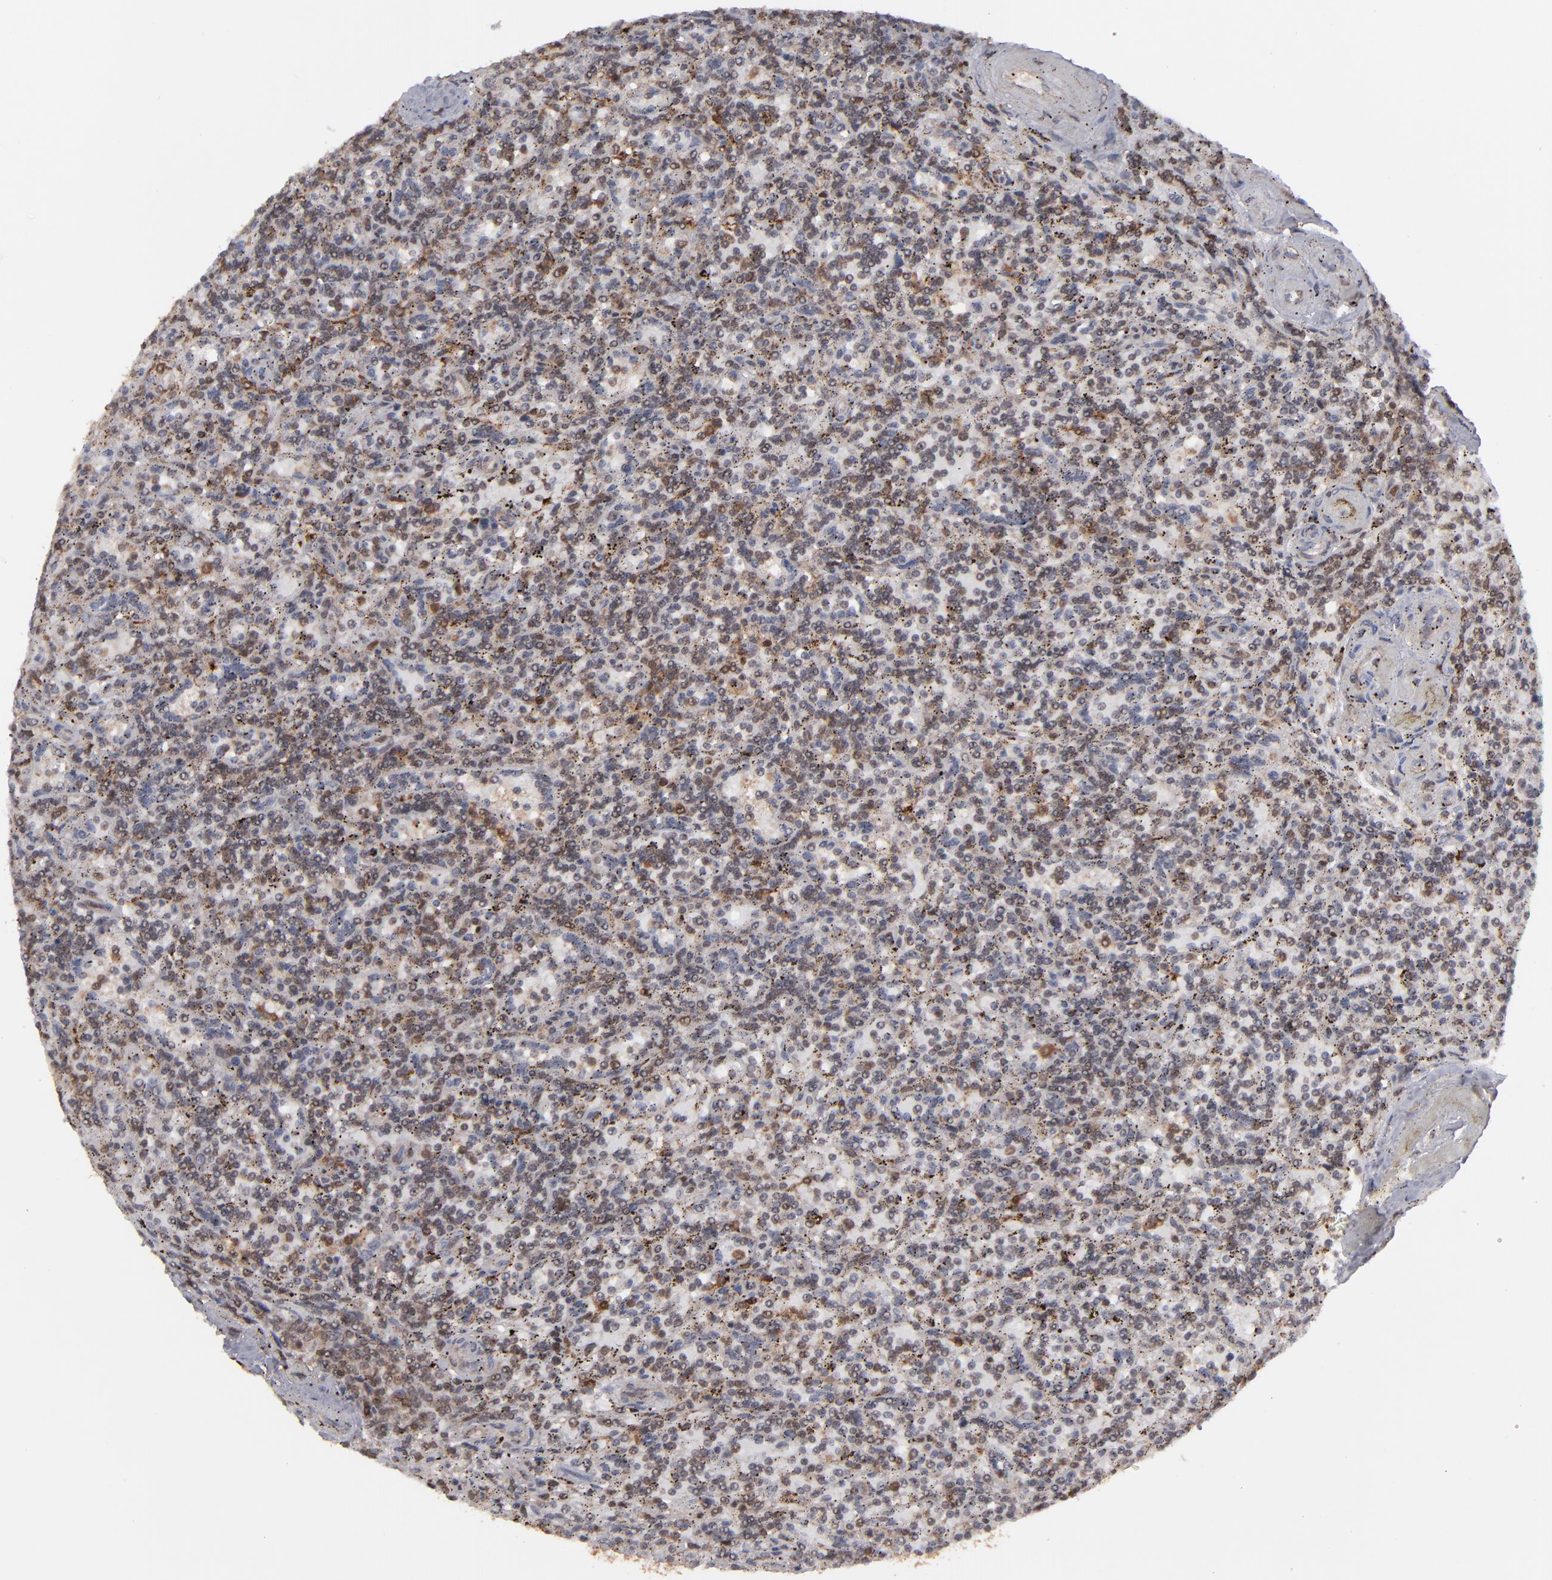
{"staining": {"intensity": "moderate", "quantity": ">75%", "location": "cytoplasmic/membranous,nuclear"}, "tissue": "lymphoma", "cell_type": "Tumor cells", "image_type": "cancer", "snomed": [{"axis": "morphology", "description": "Malignant lymphoma, non-Hodgkin's type, Low grade"}, {"axis": "topography", "description": "Spleen"}], "caption": "A high-resolution micrograph shows immunohistochemistry staining of lymphoma, which exhibits moderate cytoplasmic/membranous and nuclear expression in approximately >75% of tumor cells. The staining was performed using DAB, with brown indicating positive protein expression. Nuclei are stained blue with hematoxylin.", "gene": "RGS6", "patient": {"sex": "male", "age": 73}}